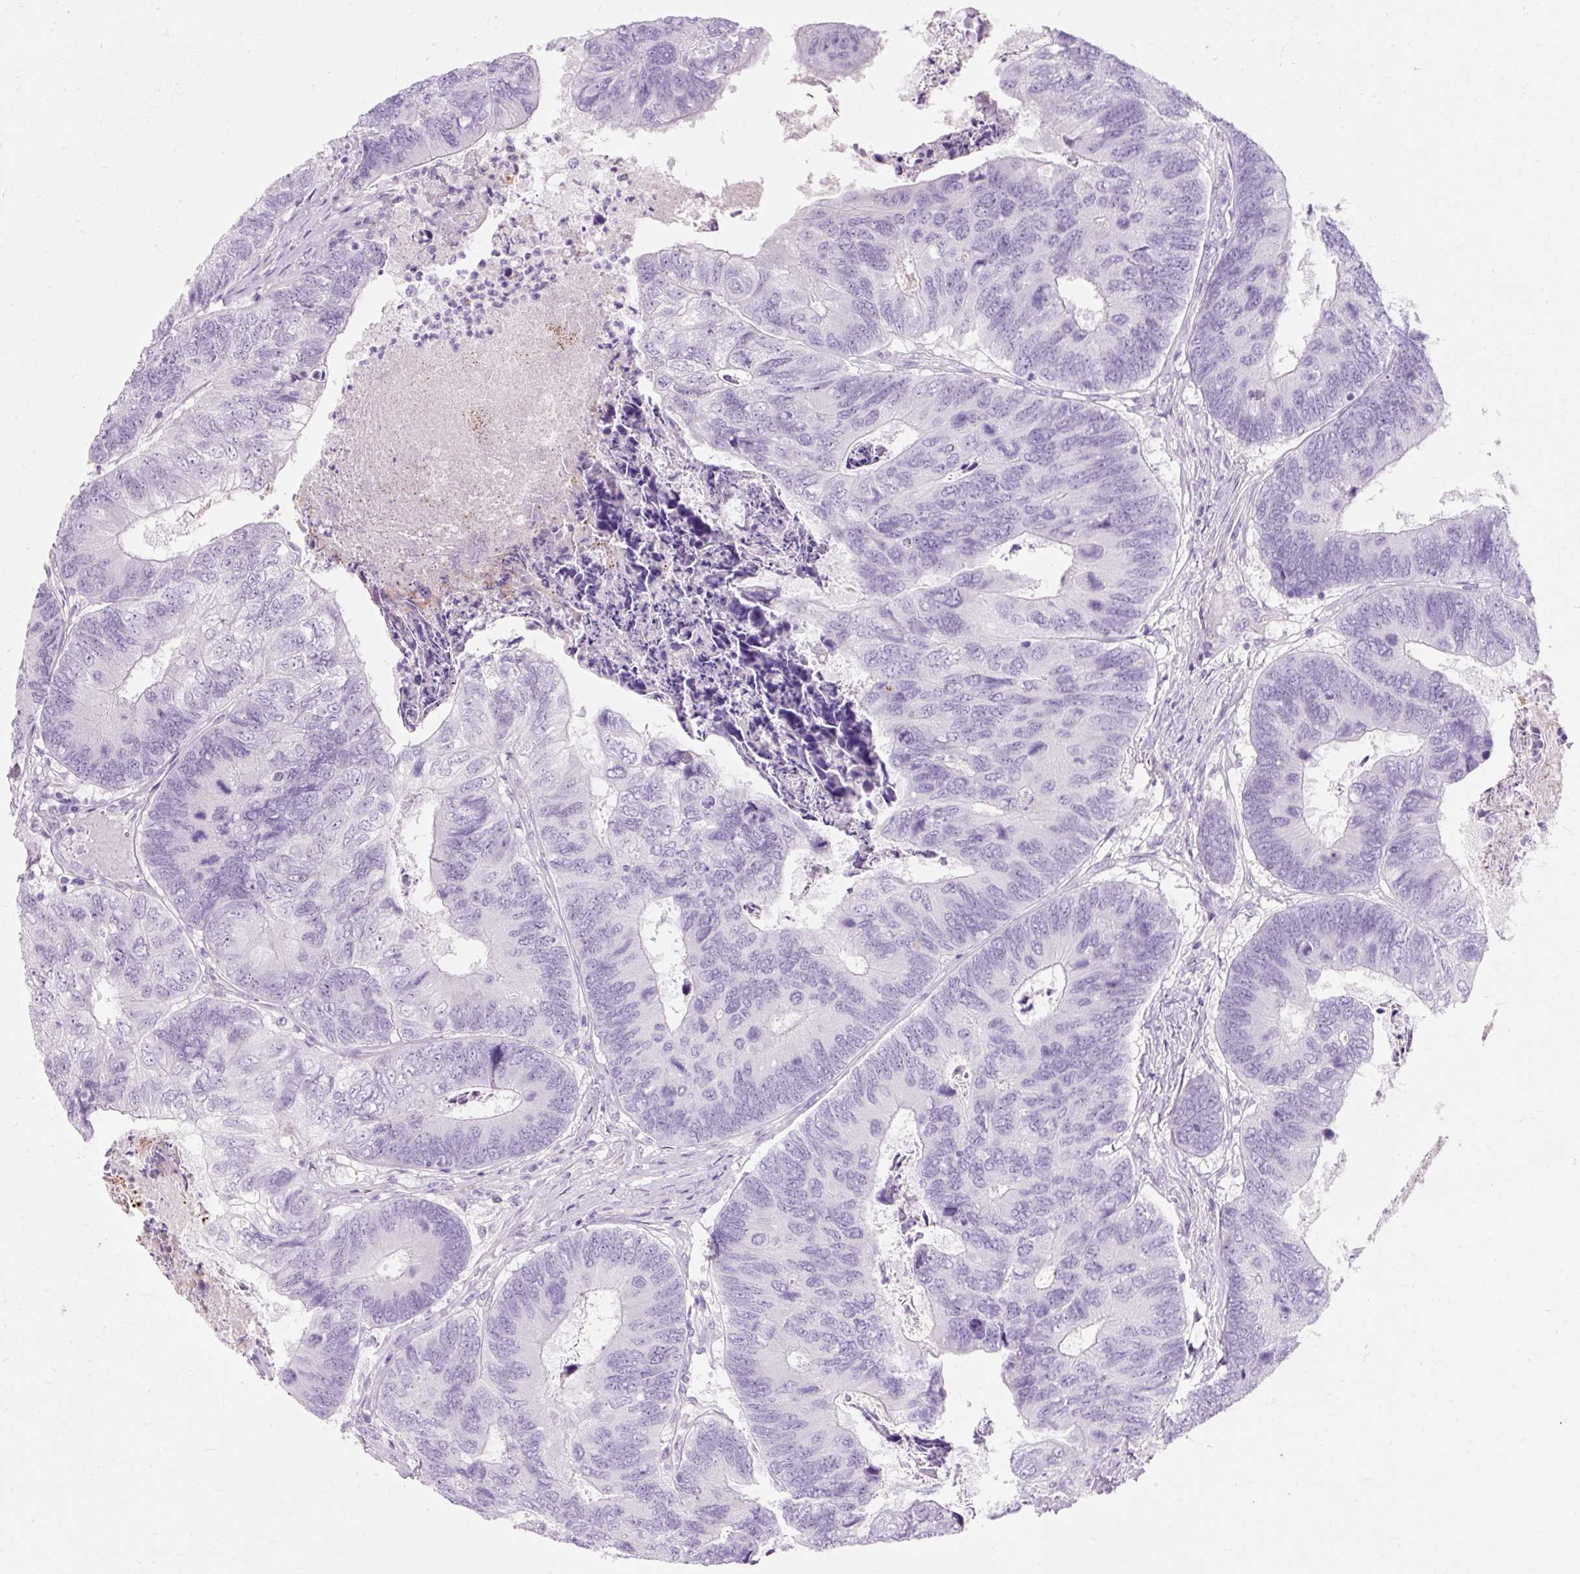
{"staining": {"intensity": "negative", "quantity": "none", "location": "none"}, "tissue": "colorectal cancer", "cell_type": "Tumor cells", "image_type": "cancer", "snomed": [{"axis": "morphology", "description": "Adenocarcinoma, NOS"}, {"axis": "topography", "description": "Colon"}], "caption": "Immunohistochemistry (IHC) of colorectal cancer exhibits no expression in tumor cells. The staining is performed using DAB (3,3'-diaminobenzidine) brown chromogen with nuclei counter-stained in using hematoxylin.", "gene": "TMEM213", "patient": {"sex": "female", "age": 67}}